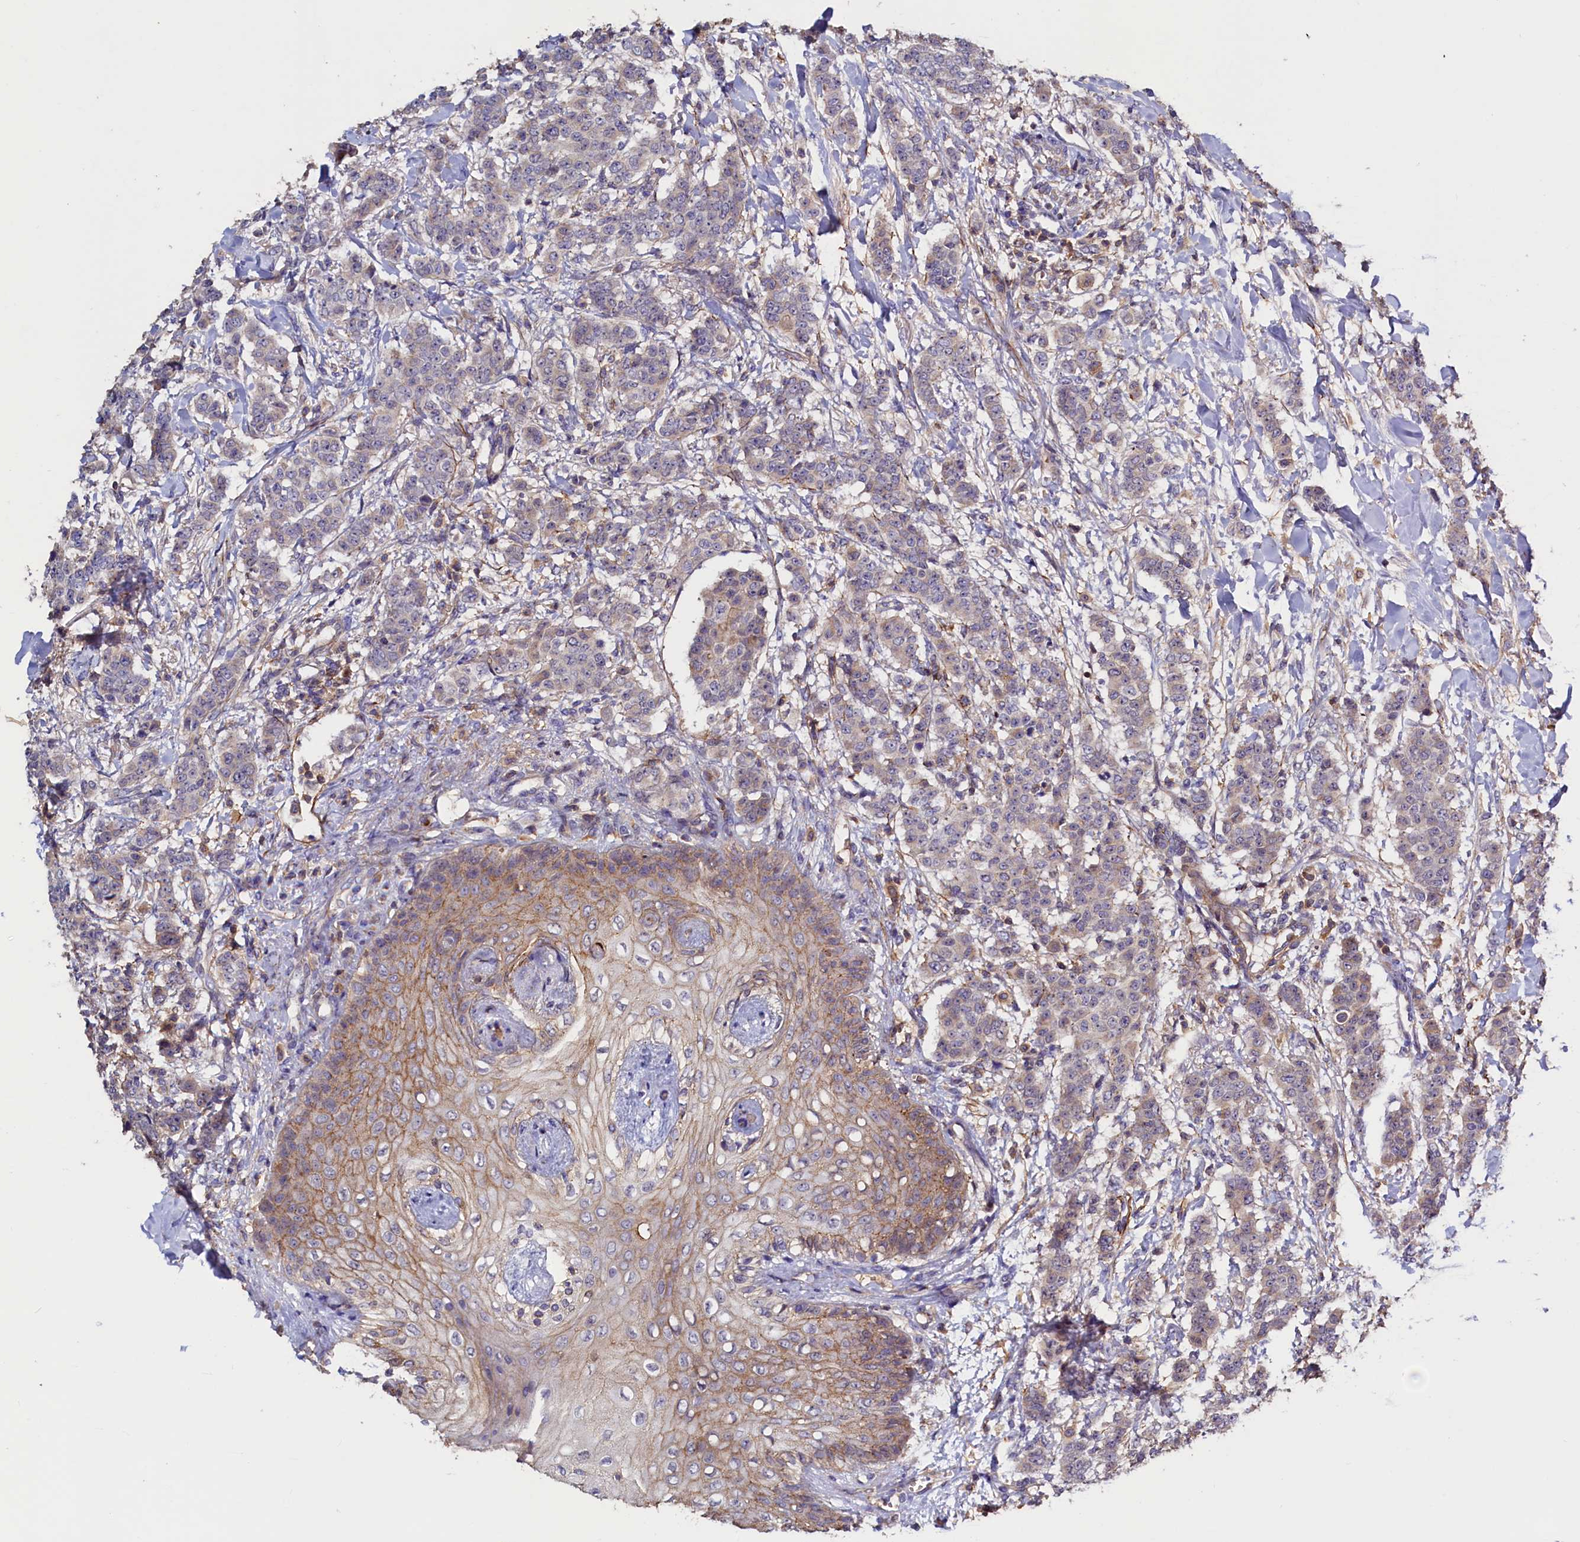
{"staining": {"intensity": "negative", "quantity": "none", "location": "none"}, "tissue": "breast cancer", "cell_type": "Tumor cells", "image_type": "cancer", "snomed": [{"axis": "morphology", "description": "Duct carcinoma"}, {"axis": "topography", "description": "Breast"}], "caption": "High magnification brightfield microscopy of breast cancer stained with DAB (3,3'-diaminobenzidine) (brown) and counterstained with hematoxylin (blue): tumor cells show no significant staining.", "gene": "DUOXA1", "patient": {"sex": "female", "age": 40}}